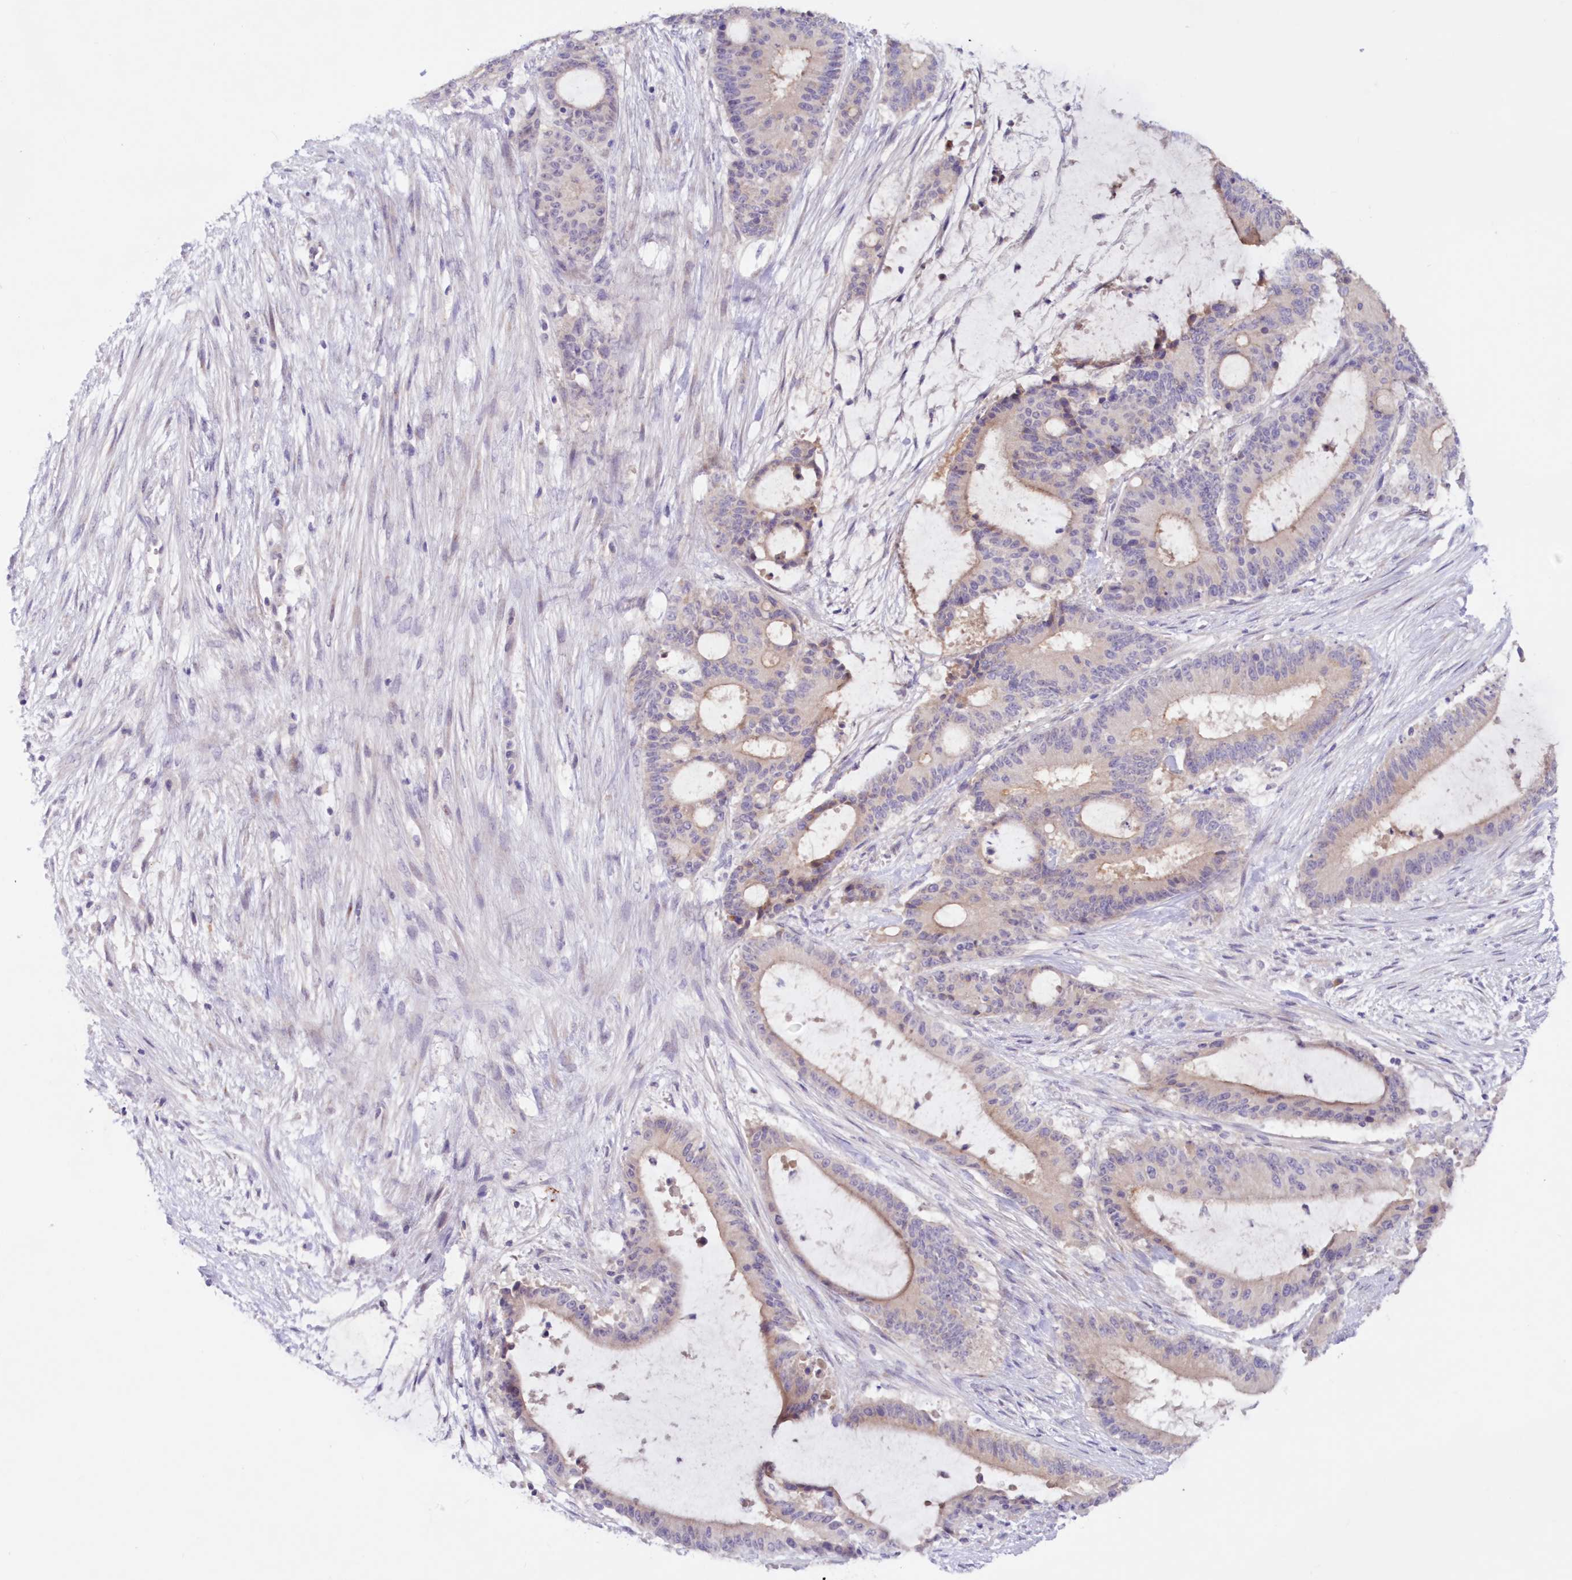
{"staining": {"intensity": "weak", "quantity": "<25%", "location": "cytoplasmic/membranous"}, "tissue": "liver cancer", "cell_type": "Tumor cells", "image_type": "cancer", "snomed": [{"axis": "morphology", "description": "Normal tissue, NOS"}, {"axis": "morphology", "description": "Cholangiocarcinoma"}, {"axis": "topography", "description": "Liver"}, {"axis": "topography", "description": "Peripheral nerve tissue"}], "caption": "High magnification brightfield microscopy of liver cancer stained with DAB (brown) and counterstained with hematoxylin (blue): tumor cells show no significant staining.", "gene": "SNED1", "patient": {"sex": "female", "age": 73}}